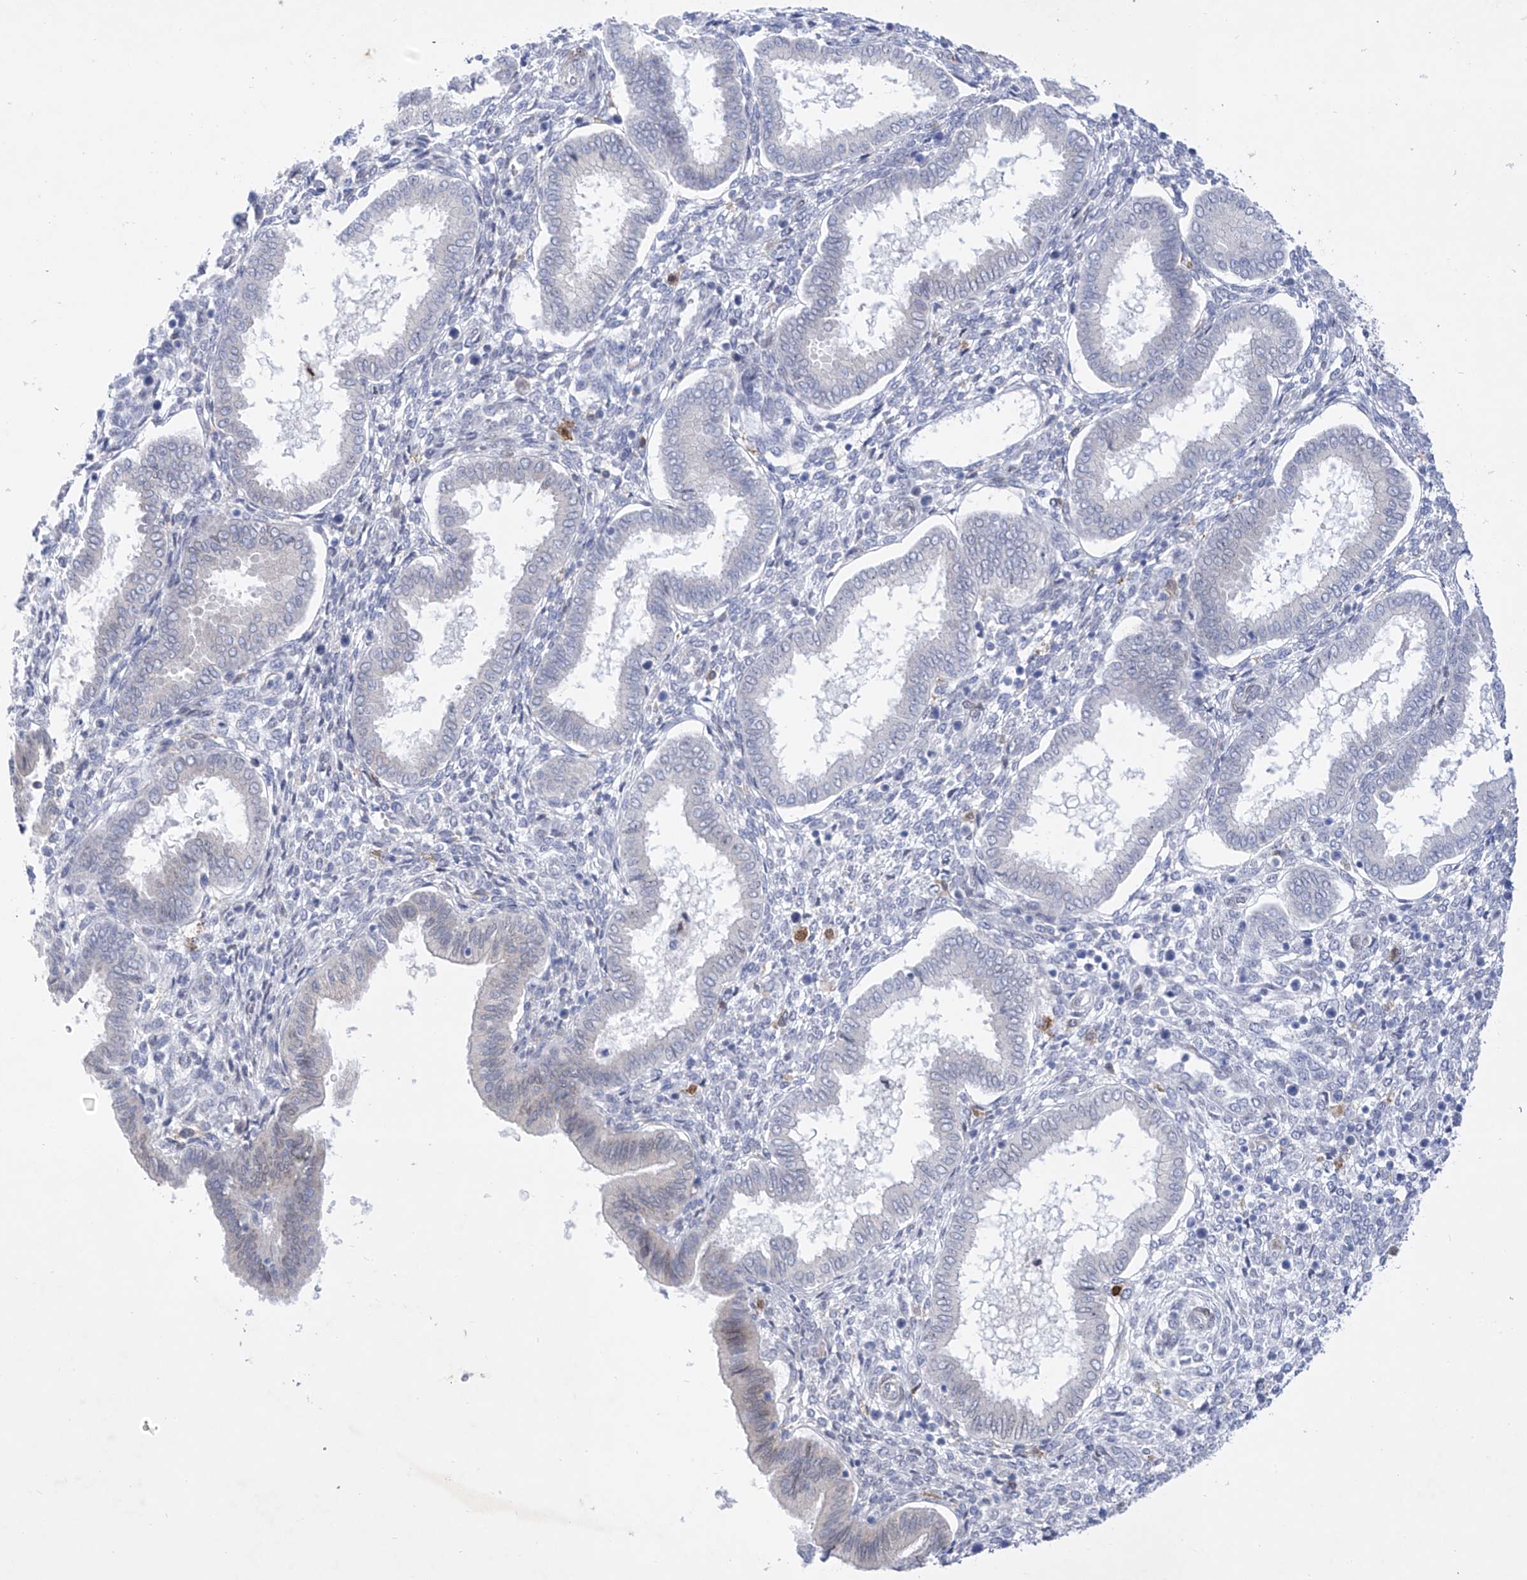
{"staining": {"intensity": "negative", "quantity": "none", "location": "none"}, "tissue": "endometrium", "cell_type": "Cells in endometrial stroma", "image_type": "normal", "snomed": [{"axis": "morphology", "description": "Normal tissue, NOS"}, {"axis": "topography", "description": "Endometrium"}], "caption": "Immunohistochemical staining of normal human endometrium reveals no significant staining in cells in endometrial stroma. (Immunohistochemistry, brightfield microscopy, high magnification).", "gene": "LCLAT1", "patient": {"sex": "female", "age": 24}}